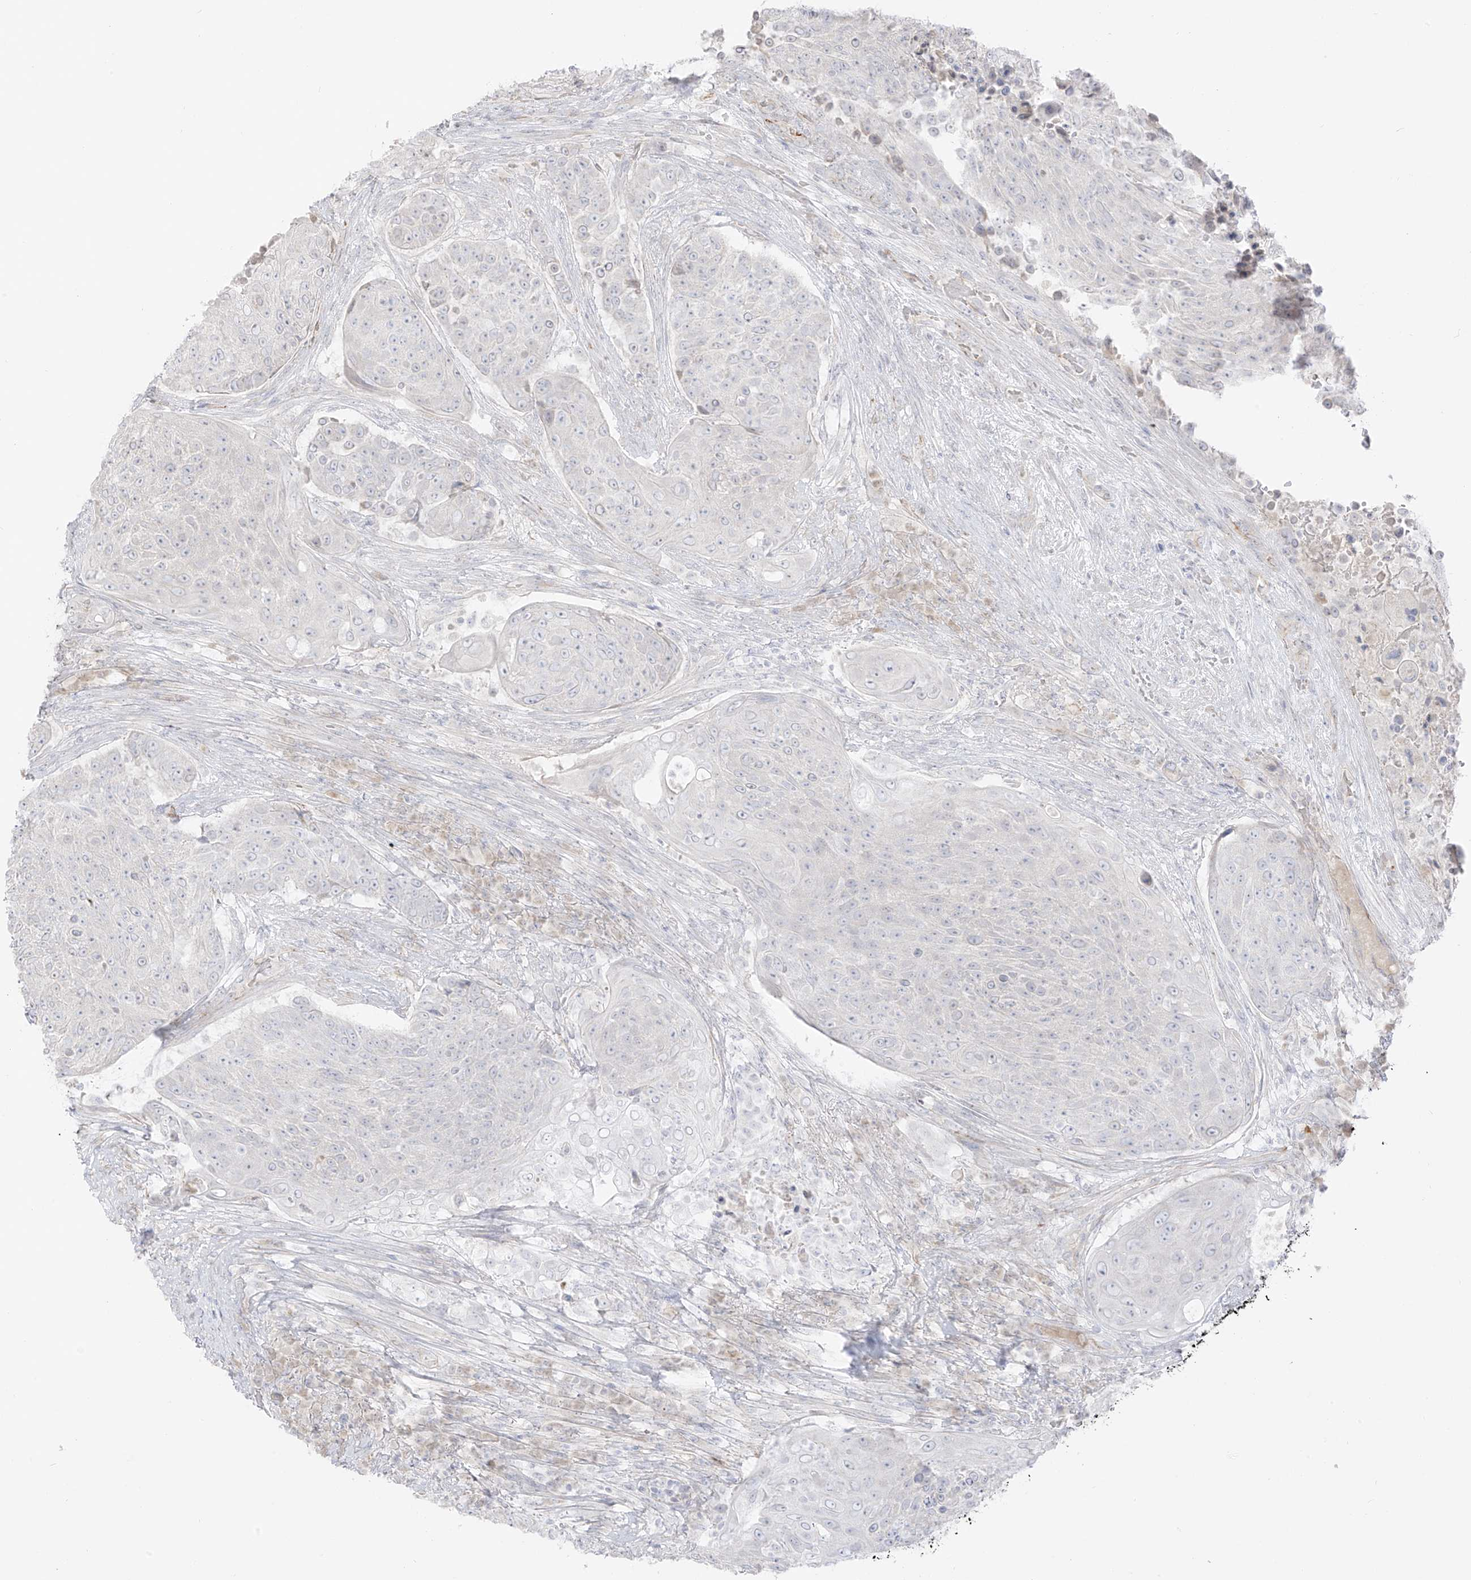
{"staining": {"intensity": "negative", "quantity": "none", "location": "none"}, "tissue": "urothelial cancer", "cell_type": "Tumor cells", "image_type": "cancer", "snomed": [{"axis": "morphology", "description": "Urothelial carcinoma, High grade"}, {"axis": "topography", "description": "Urinary bladder"}], "caption": "IHC histopathology image of human high-grade urothelial carcinoma stained for a protein (brown), which reveals no staining in tumor cells.", "gene": "C11orf87", "patient": {"sex": "female", "age": 63}}